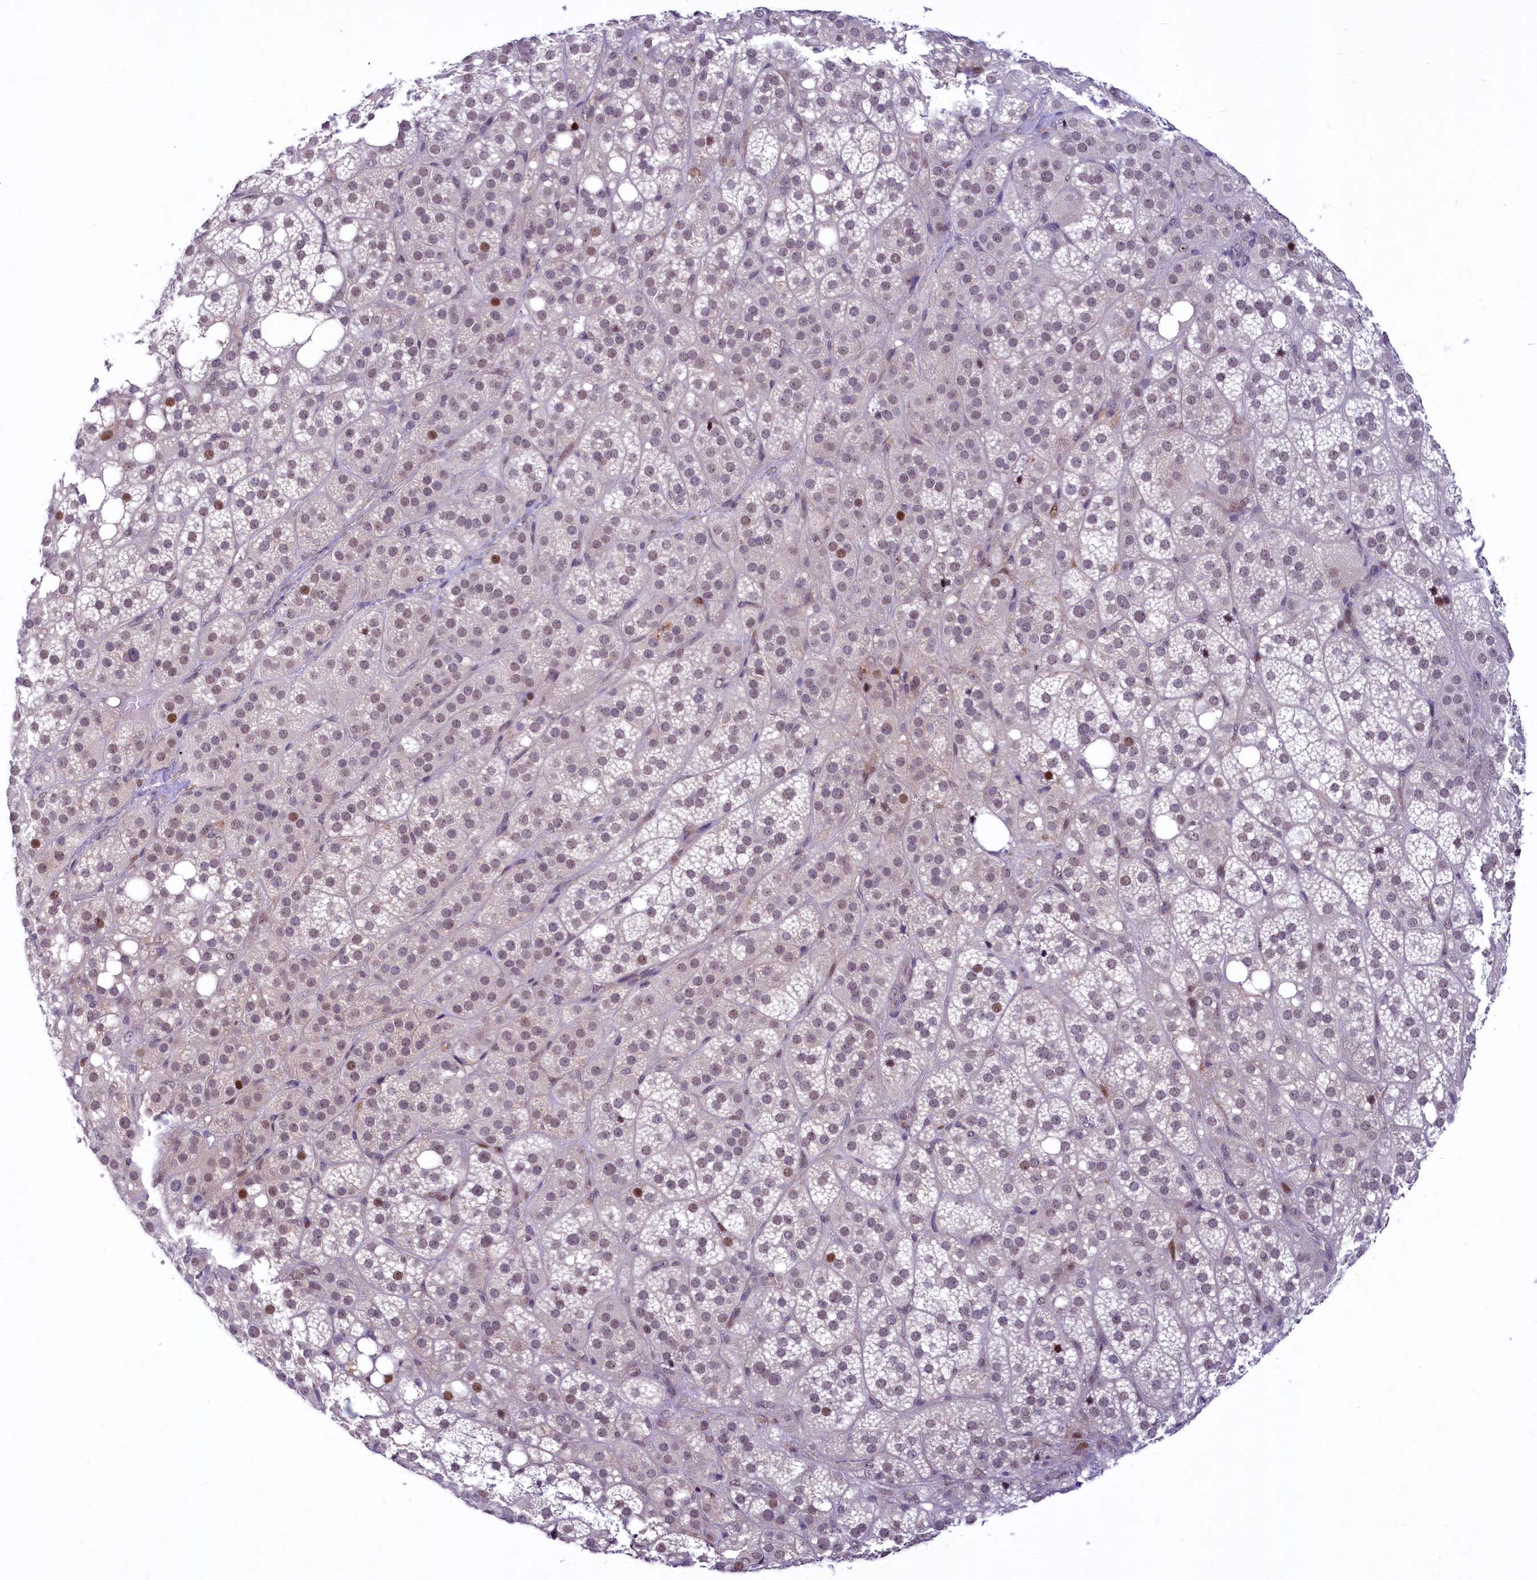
{"staining": {"intensity": "moderate", "quantity": "<25%", "location": "cytoplasmic/membranous,nuclear"}, "tissue": "adrenal gland", "cell_type": "Glandular cells", "image_type": "normal", "snomed": [{"axis": "morphology", "description": "Normal tissue, NOS"}, {"axis": "topography", "description": "Adrenal gland"}], "caption": "Immunohistochemistry (IHC) image of normal human adrenal gland stained for a protein (brown), which displays low levels of moderate cytoplasmic/membranous,nuclear expression in approximately <25% of glandular cells.", "gene": "ANKS3", "patient": {"sex": "female", "age": 59}}